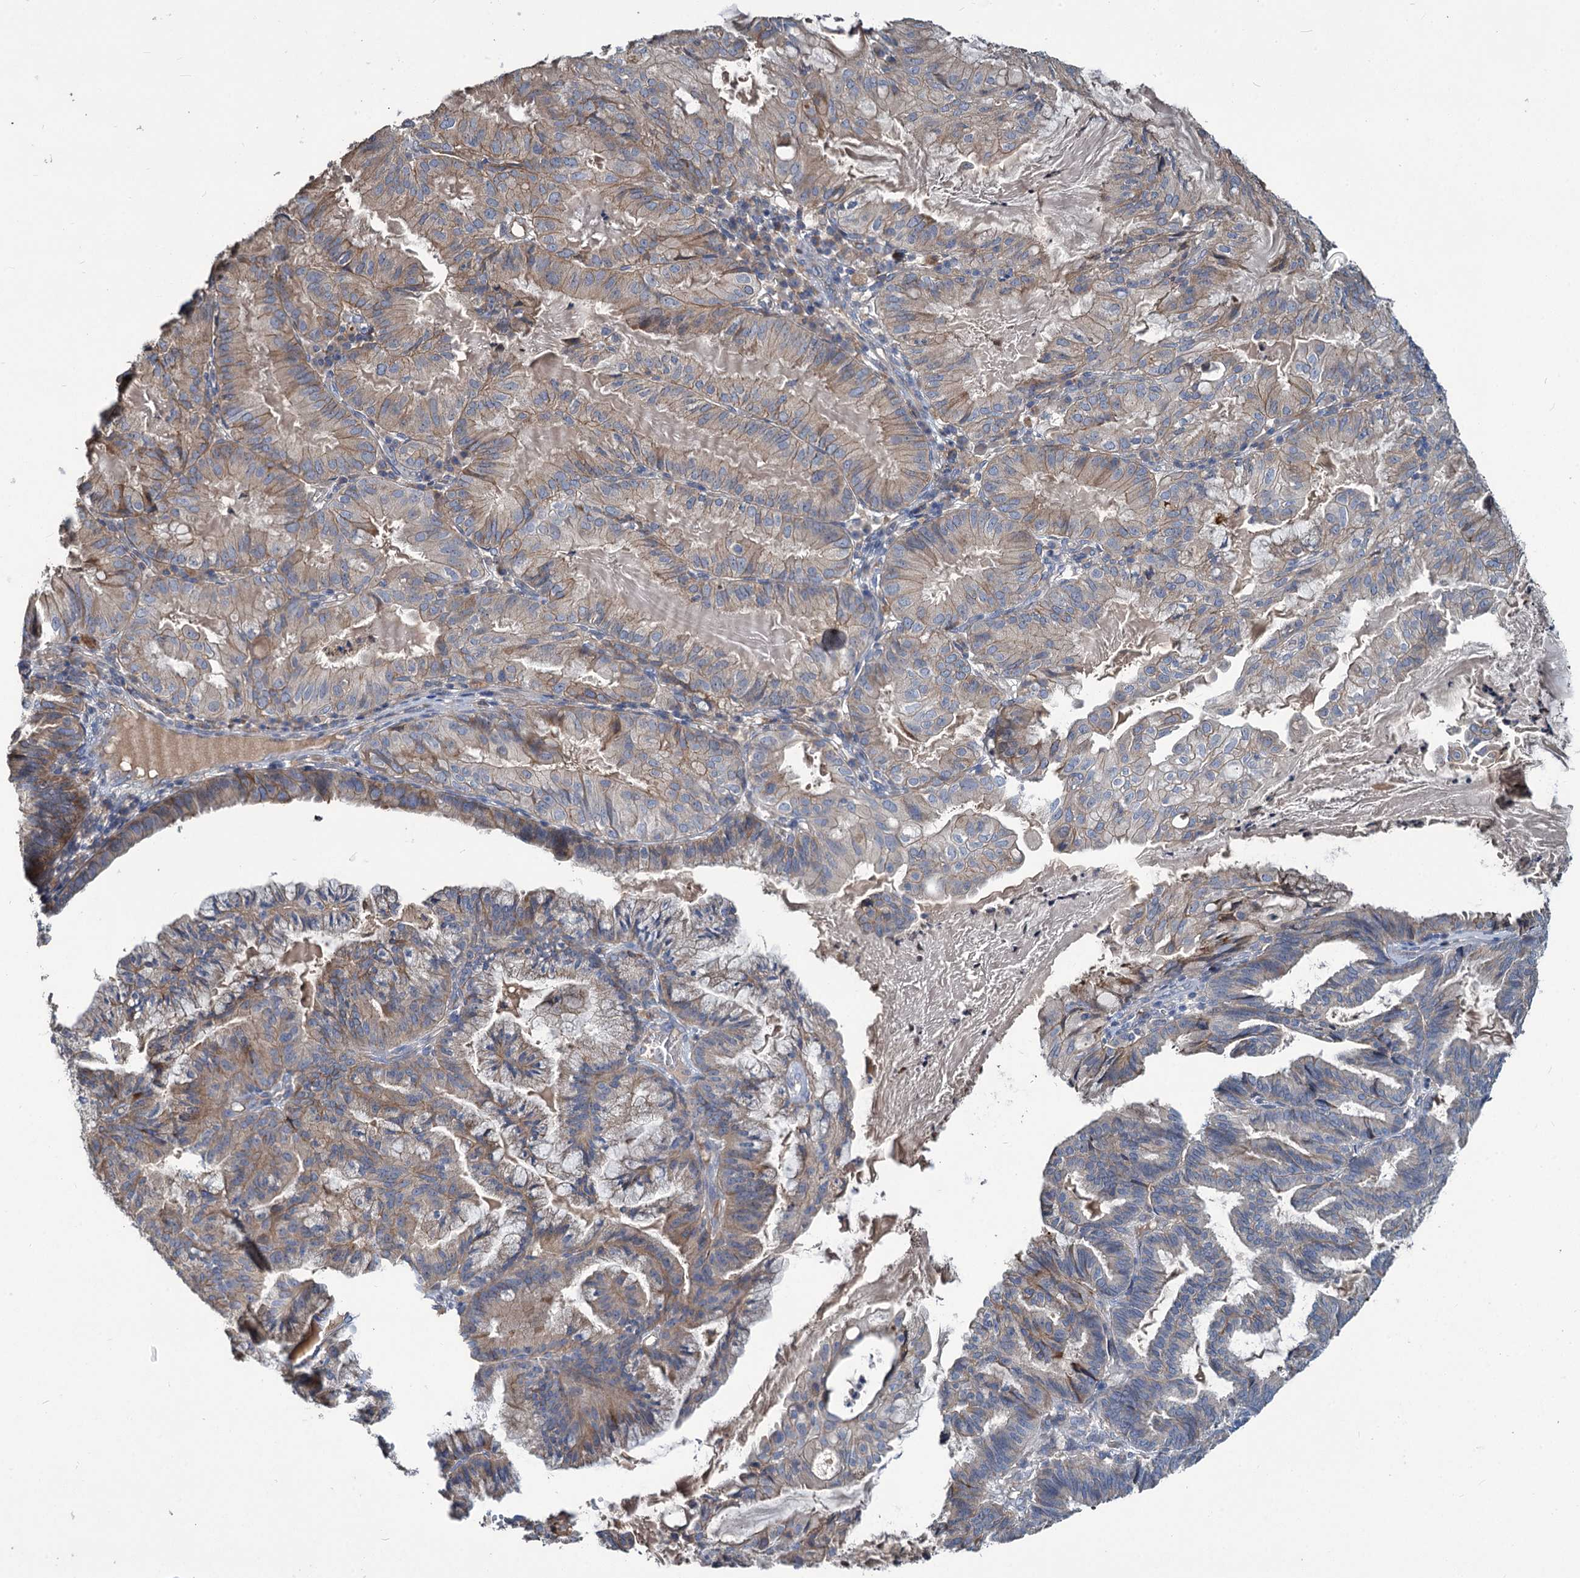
{"staining": {"intensity": "weak", "quantity": "25%-75%", "location": "cytoplasmic/membranous"}, "tissue": "endometrial cancer", "cell_type": "Tumor cells", "image_type": "cancer", "snomed": [{"axis": "morphology", "description": "Adenocarcinoma, NOS"}, {"axis": "topography", "description": "Endometrium"}], "caption": "Immunohistochemistry micrograph of endometrial cancer stained for a protein (brown), which demonstrates low levels of weak cytoplasmic/membranous positivity in about 25%-75% of tumor cells.", "gene": "URAD", "patient": {"sex": "female", "age": 86}}